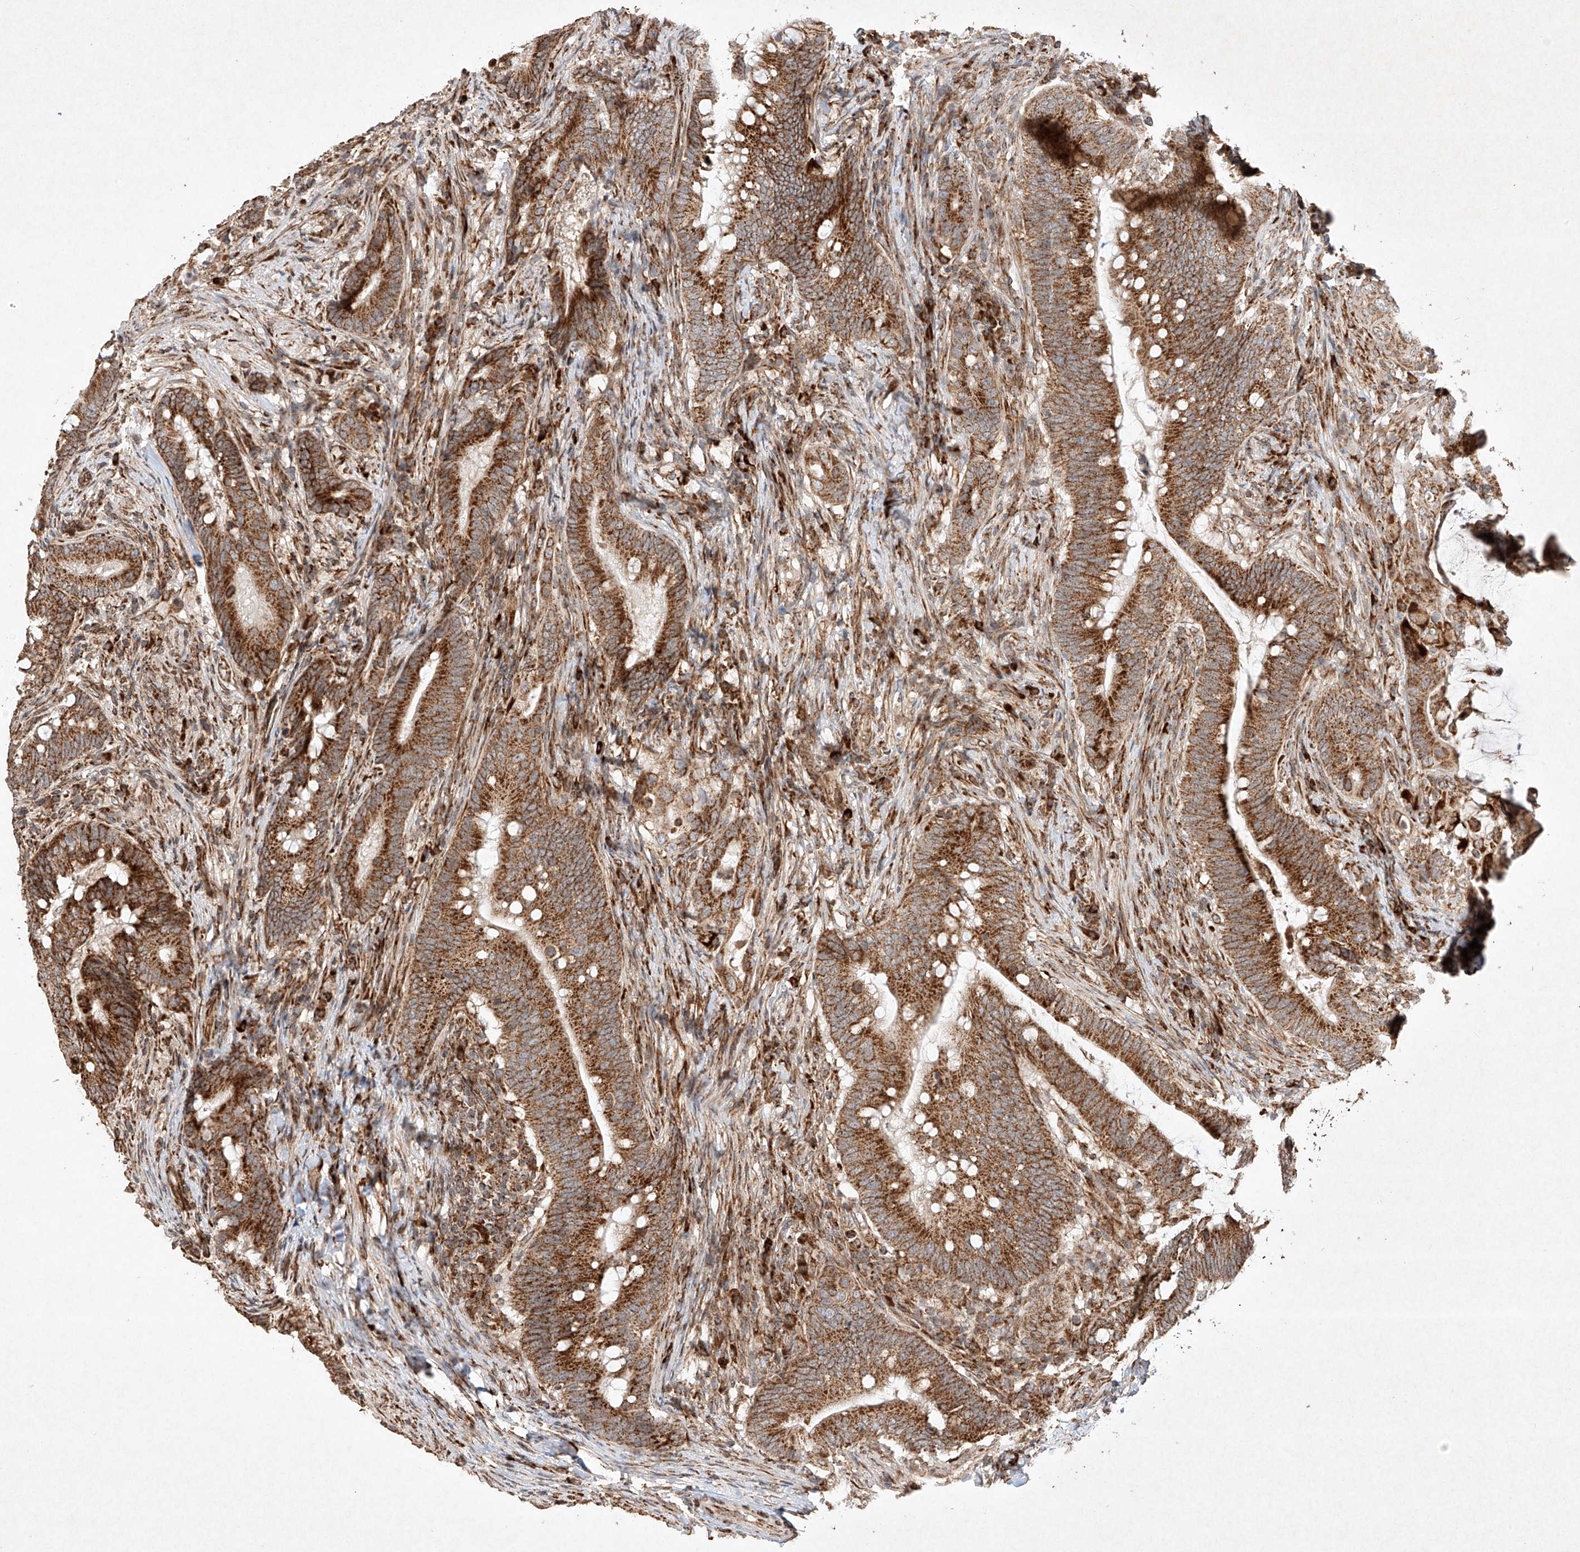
{"staining": {"intensity": "strong", "quantity": ">75%", "location": "cytoplasmic/membranous"}, "tissue": "colorectal cancer", "cell_type": "Tumor cells", "image_type": "cancer", "snomed": [{"axis": "morphology", "description": "Adenocarcinoma, NOS"}, {"axis": "topography", "description": "Colon"}], "caption": "Protein expression analysis of human colorectal adenocarcinoma reveals strong cytoplasmic/membranous expression in approximately >75% of tumor cells. (IHC, brightfield microscopy, high magnification).", "gene": "SEMA3B", "patient": {"sex": "female", "age": 66}}